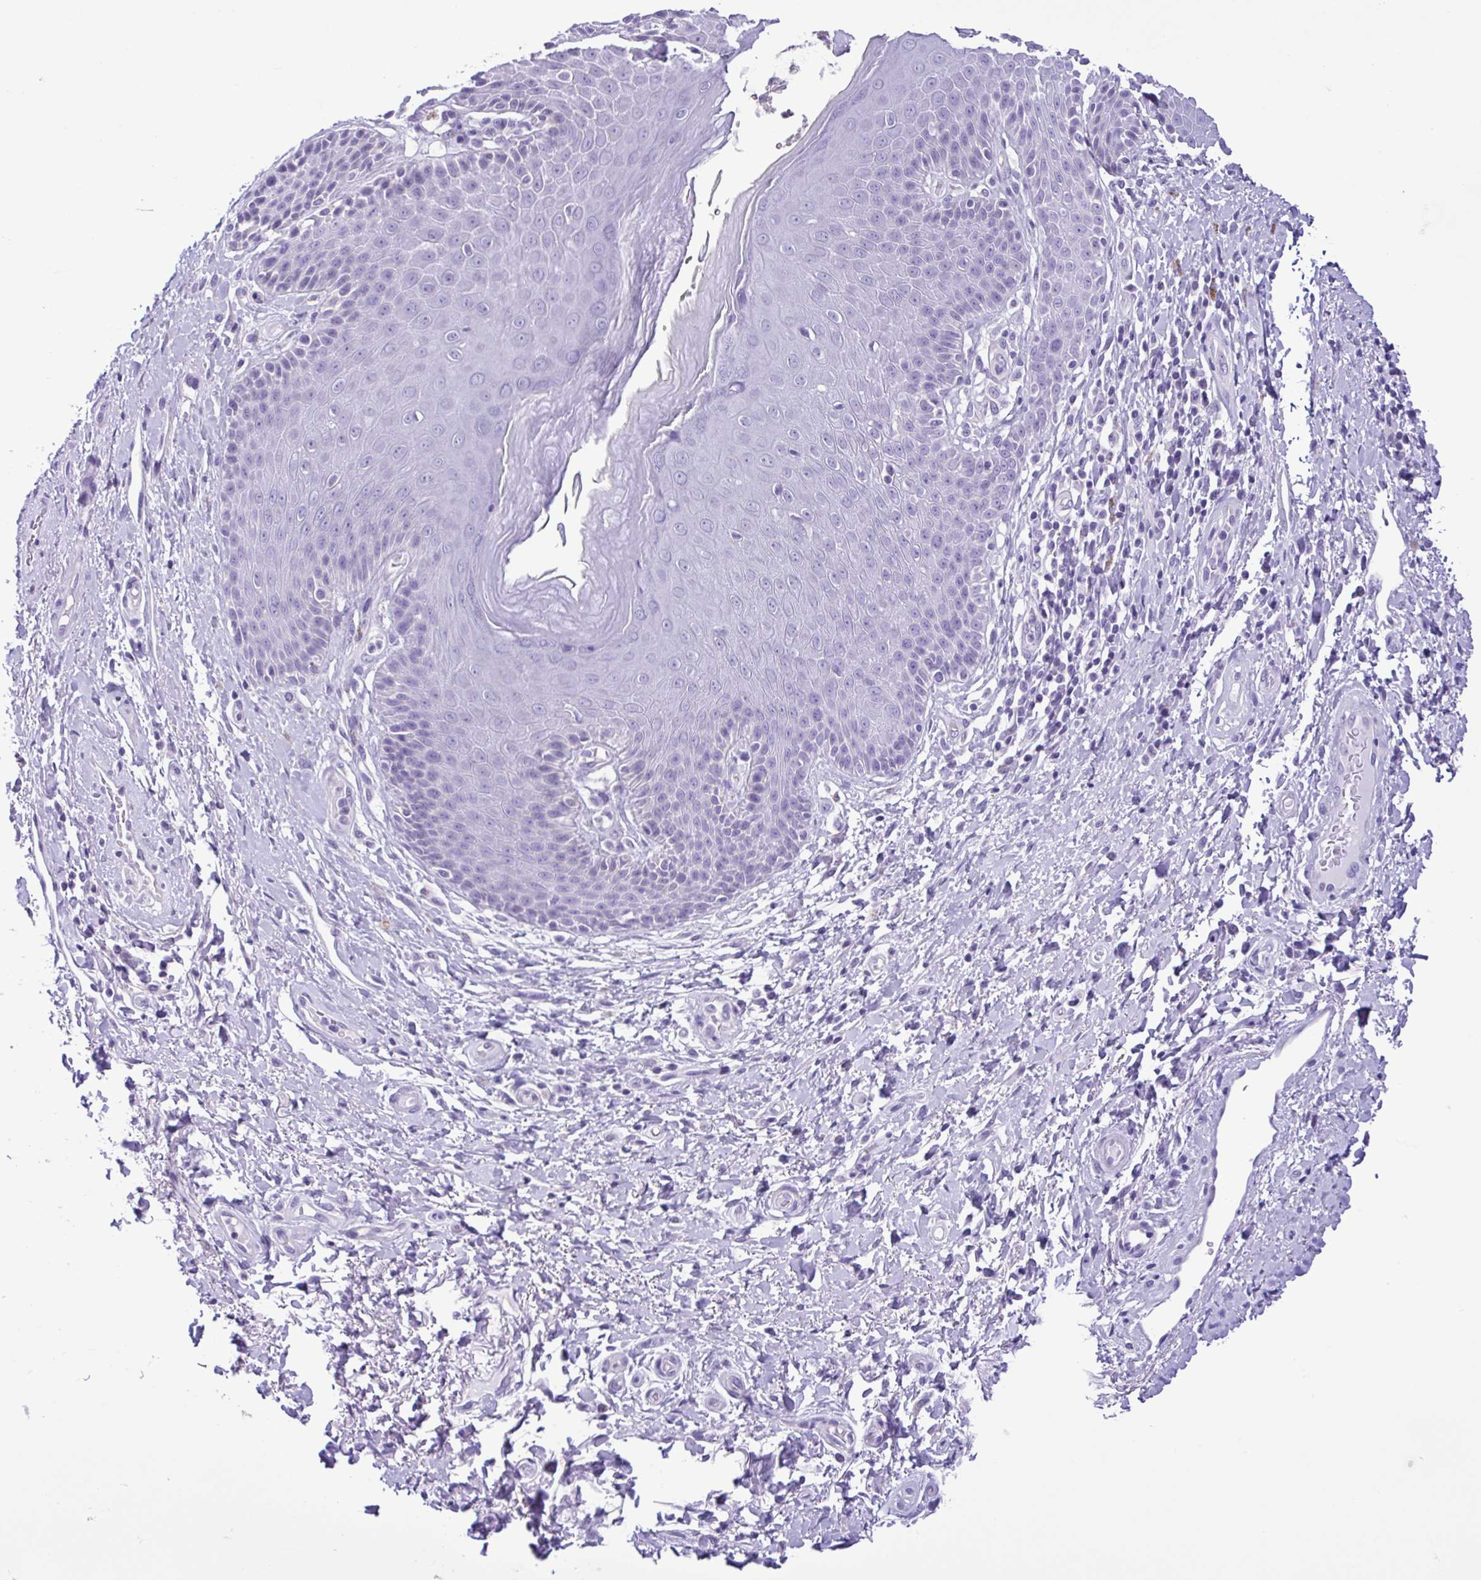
{"staining": {"intensity": "negative", "quantity": "none", "location": "none"}, "tissue": "skin", "cell_type": "Epidermal cells", "image_type": "normal", "snomed": [{"axis": "morphology", "description": "Normal tissue, NOS"}, {"axis": "topography", "description": "Anal"}, {"axis": "topography", "description": "Peripheral nerve tissue"}], "caption": "Human skin stained for a protein using IHC displays no staining in epidermal cells.", "gene": "CBY2", "patient": {"sex": "male", "age": 51}}